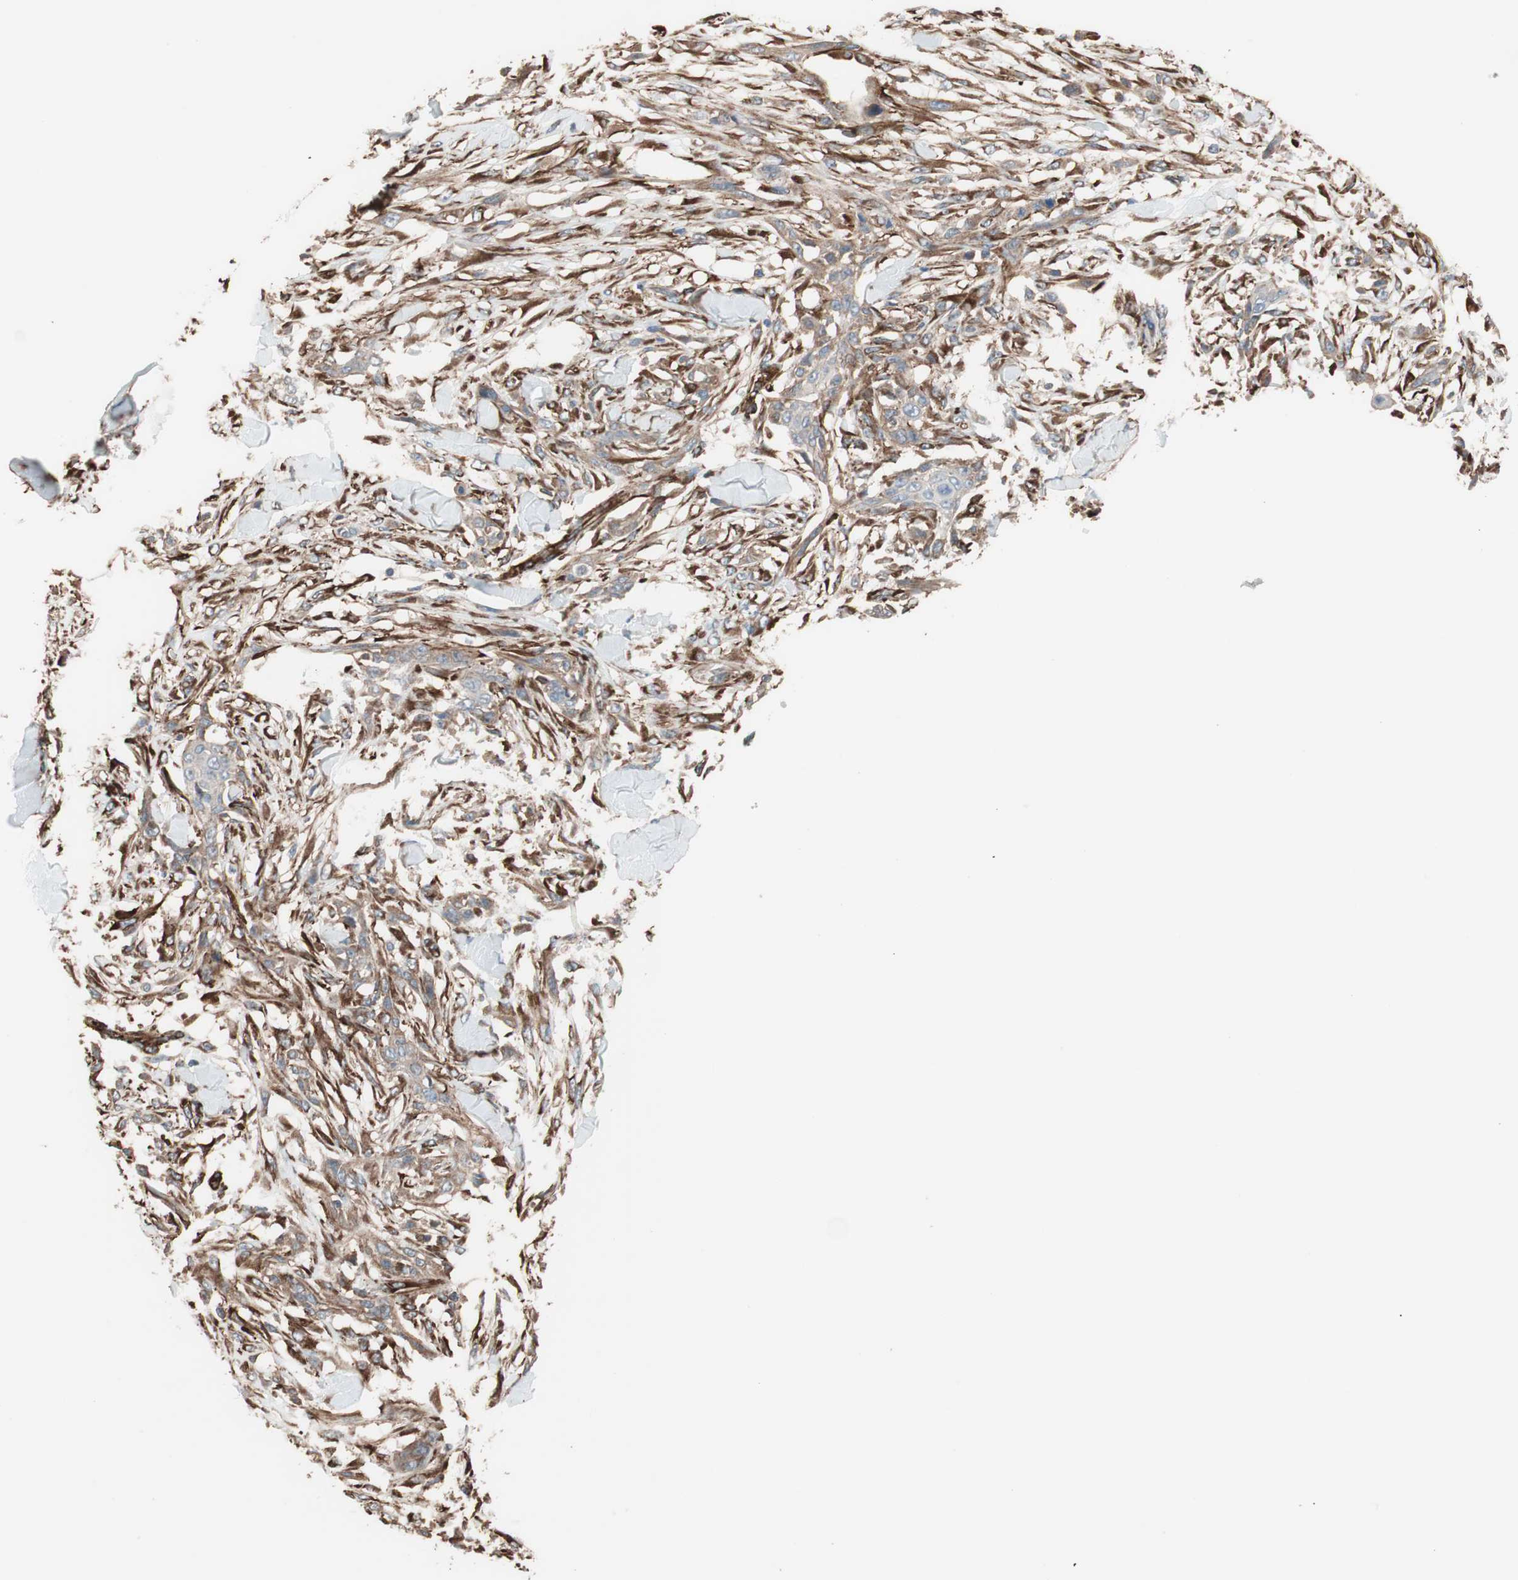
{"staining": {"intensity": "moderate", "quantity": ">75%", "location": "cytoplasmic/membranous"}, "tissue": "skin cancer", "cell_type": "Tumor cells", "image_type": "cancer", "snomed": [{"axis": "morphology", "description": "Squamous cell carcinoma, NOS"}, {"axis": "topography", "description": "Skin"}], "caption": "Moderate cytoplasmic/membranous staining is identified in about >75% of tumor cells in skin squamous cell carcinoma. The protein of interest is stained brown, and the nuclei are stained in blue (DAB (3,3'-diaminobenzidine) IHC with brightfield microscopy, high magnification).", "gene": "GPSM2", "patient": {"sex": "female", "age": 59}}